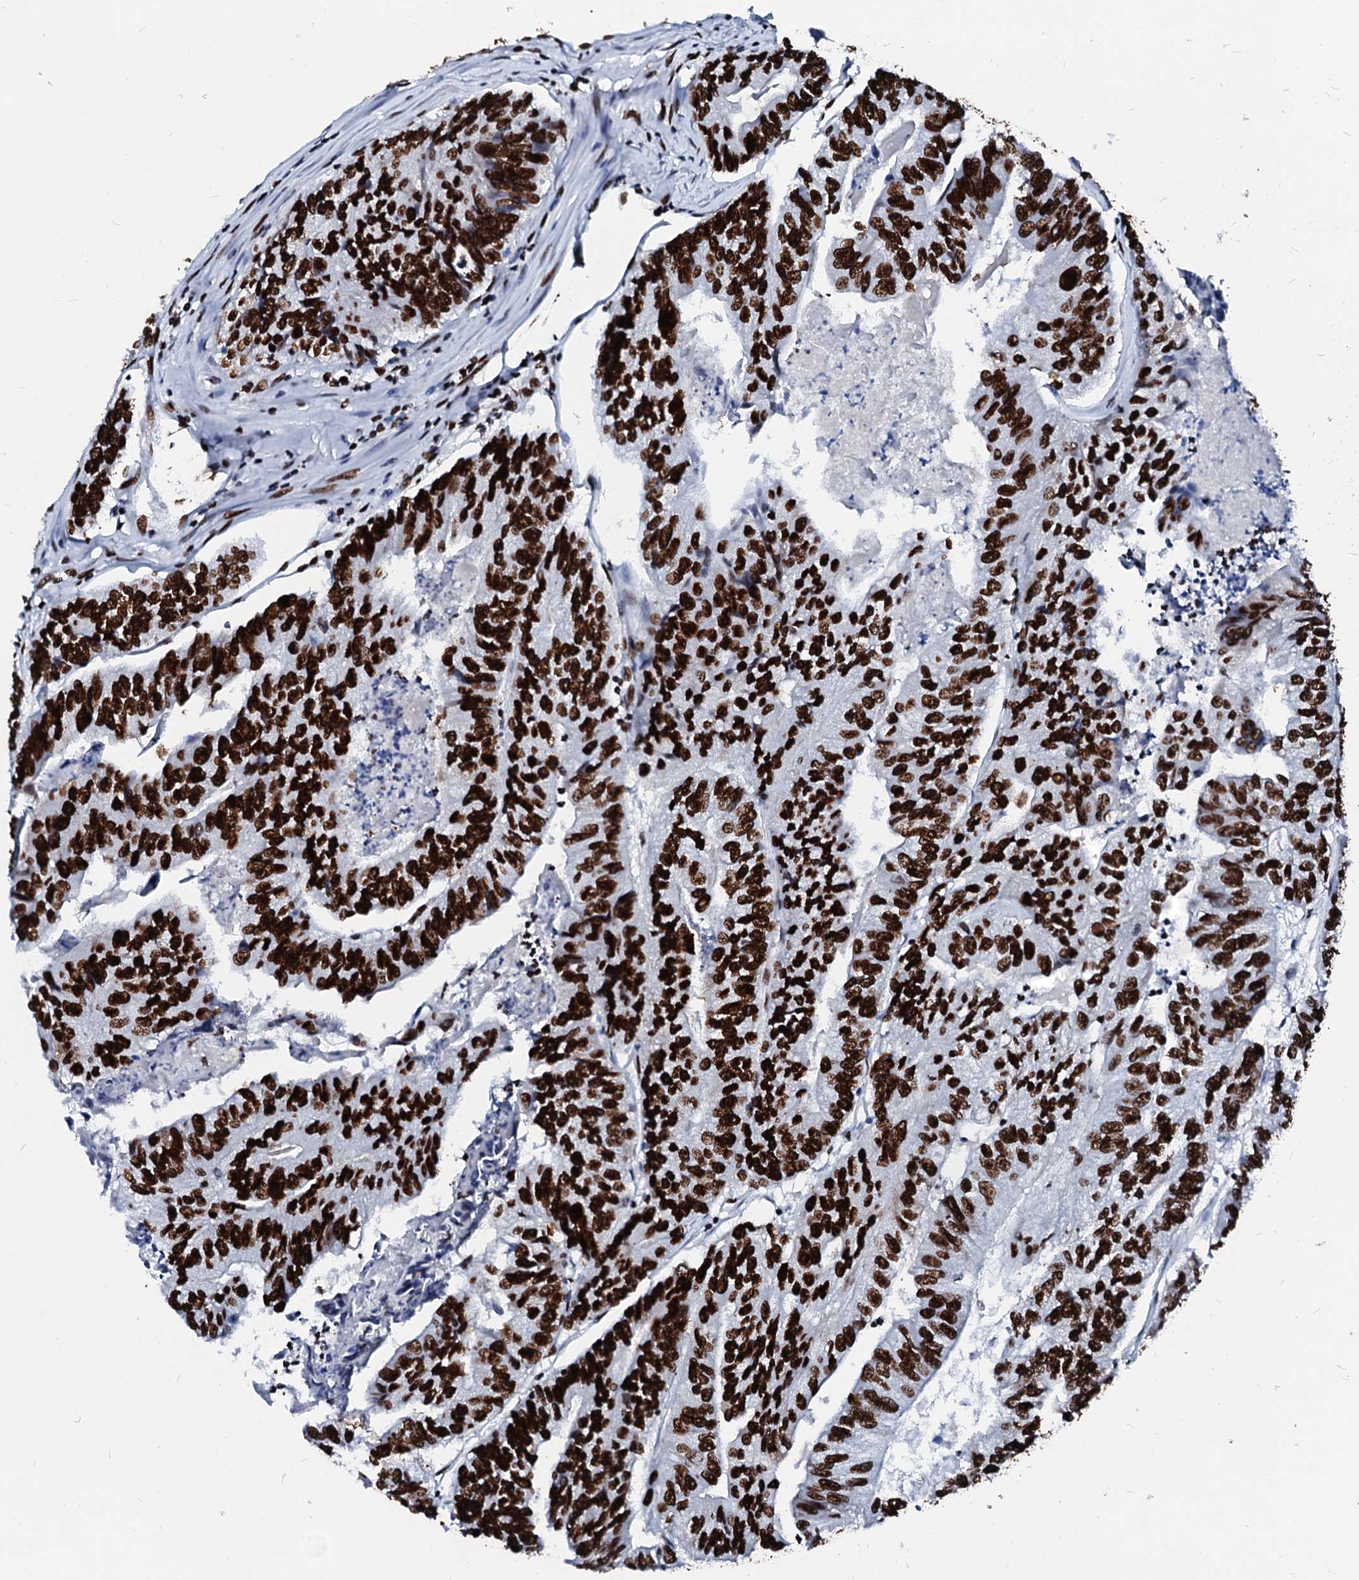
{"staining": {"intensity": "strong", "quantity": ">75%", "location": "nuclear"}, "tissue": "colorectal cancer", "cell_type": "Tumor cells", "image_type": "cancer", "snomed": [{"axis": "morphology", "description": "Adenocarcinoma, NOS"}, {"axis": "topography", "description": "Colon"}], "caption": "Strong nuclear staining for a protein is appreciated in approximately >75% of tumor cells of colorectal cancer (adenocarcinoma) using immunohistochemistry (IHC).", "gene": "RALY", "patient": {"sex": "female", "age": 67}}